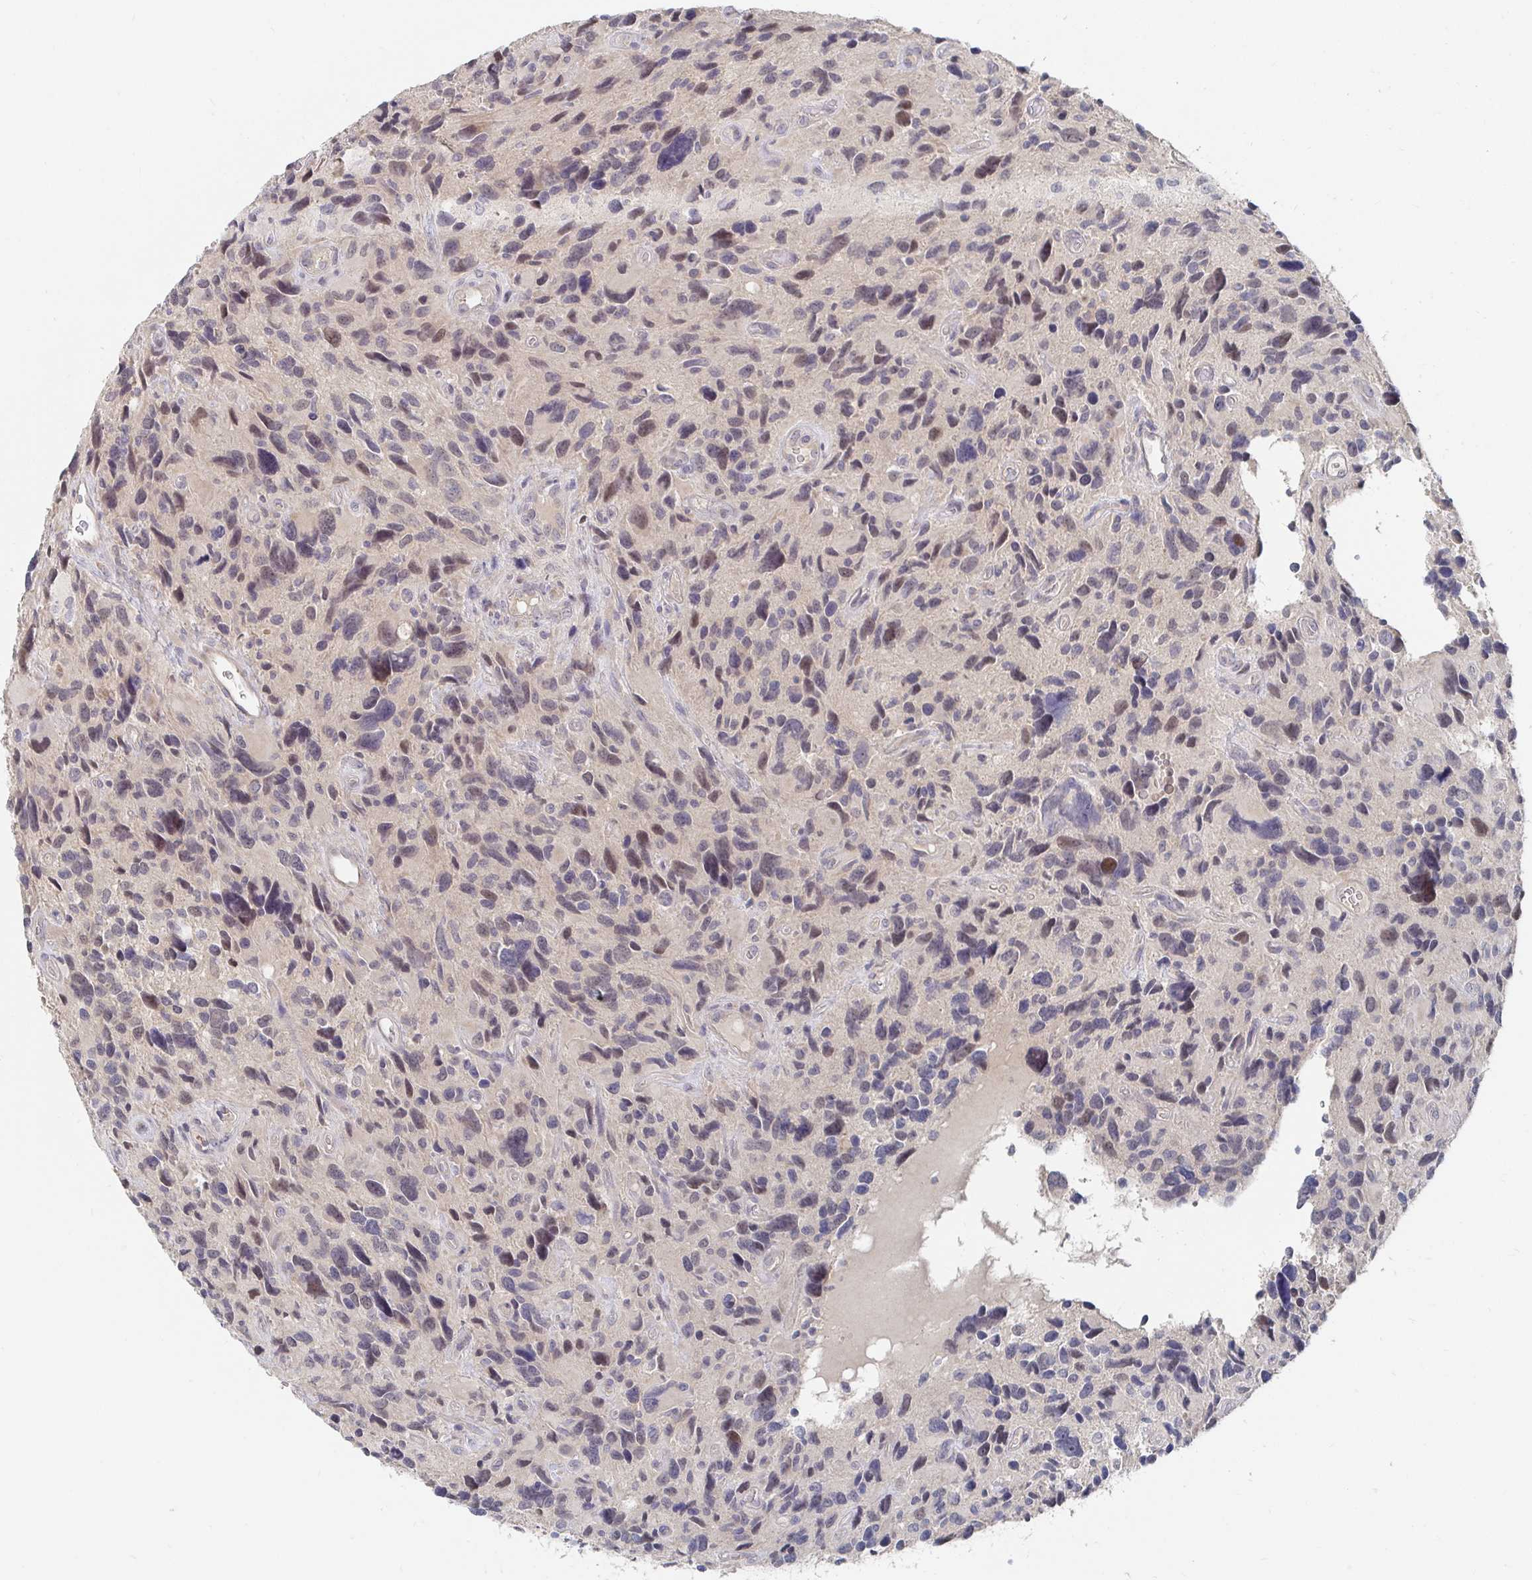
{"staining": {"intensity": "weak", "quantity": "25%-75%", "location": "nuclear"}, "tissue": "glioma", "cell_type": "Tumor cells", "image_type": "cancer", "snomed": [{"axis": "morphology", "description": "Glioma, malignant, High grade"}, {"axis": "topography", "description": "Brain"}], "caption": "Immunohistochemical staining of malignant glioma (high-grade) reveals low levels of weak nuclear protein expression in about 25%-75% of tumor cells.", "gene": "MEIS1", "patient": {"sex": "male", "age": 46}}